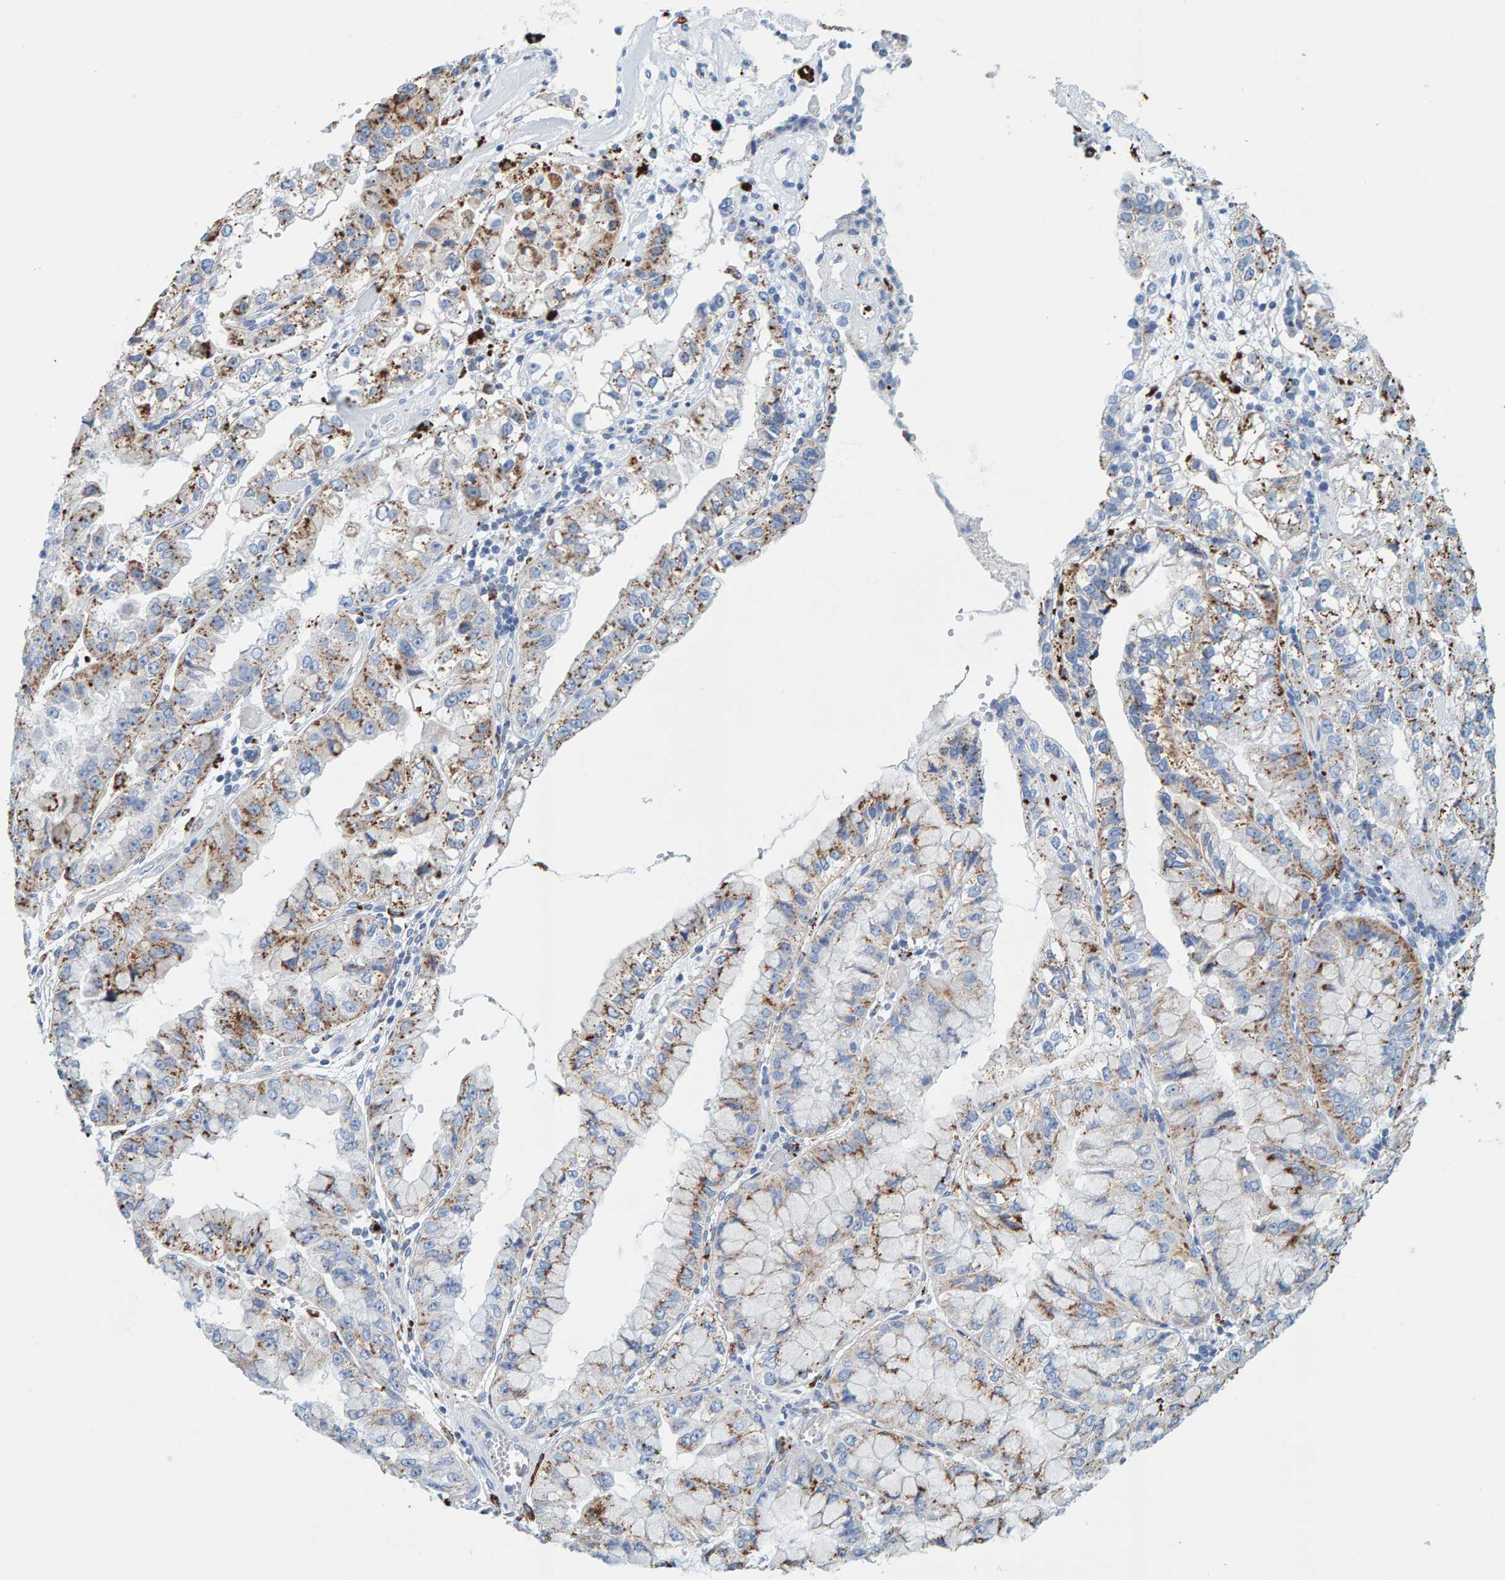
{"staining": {"intensity": "moderate", "quantity": ">75%", "location": "cytoplasmic/membranous"}, "tissue": "liver cancer", "cell_type": "Tumor cells", "image_type": "cancer", "snomed": [{"axis": "morphology", "description": "Cholangiocarcinoma"}, {"axis": "topography", "description": "Liver"}], "caption": "Cholangiocarcinoma (liver) stained for a protein demonstrates moderate cytoplasmic/membranous positivity in tumor cells. (brown staining indicates protein expression, while blue staining denotes nuclei).", "gene": "BIN3", "patient": {"sex": "female", "age": 79}}